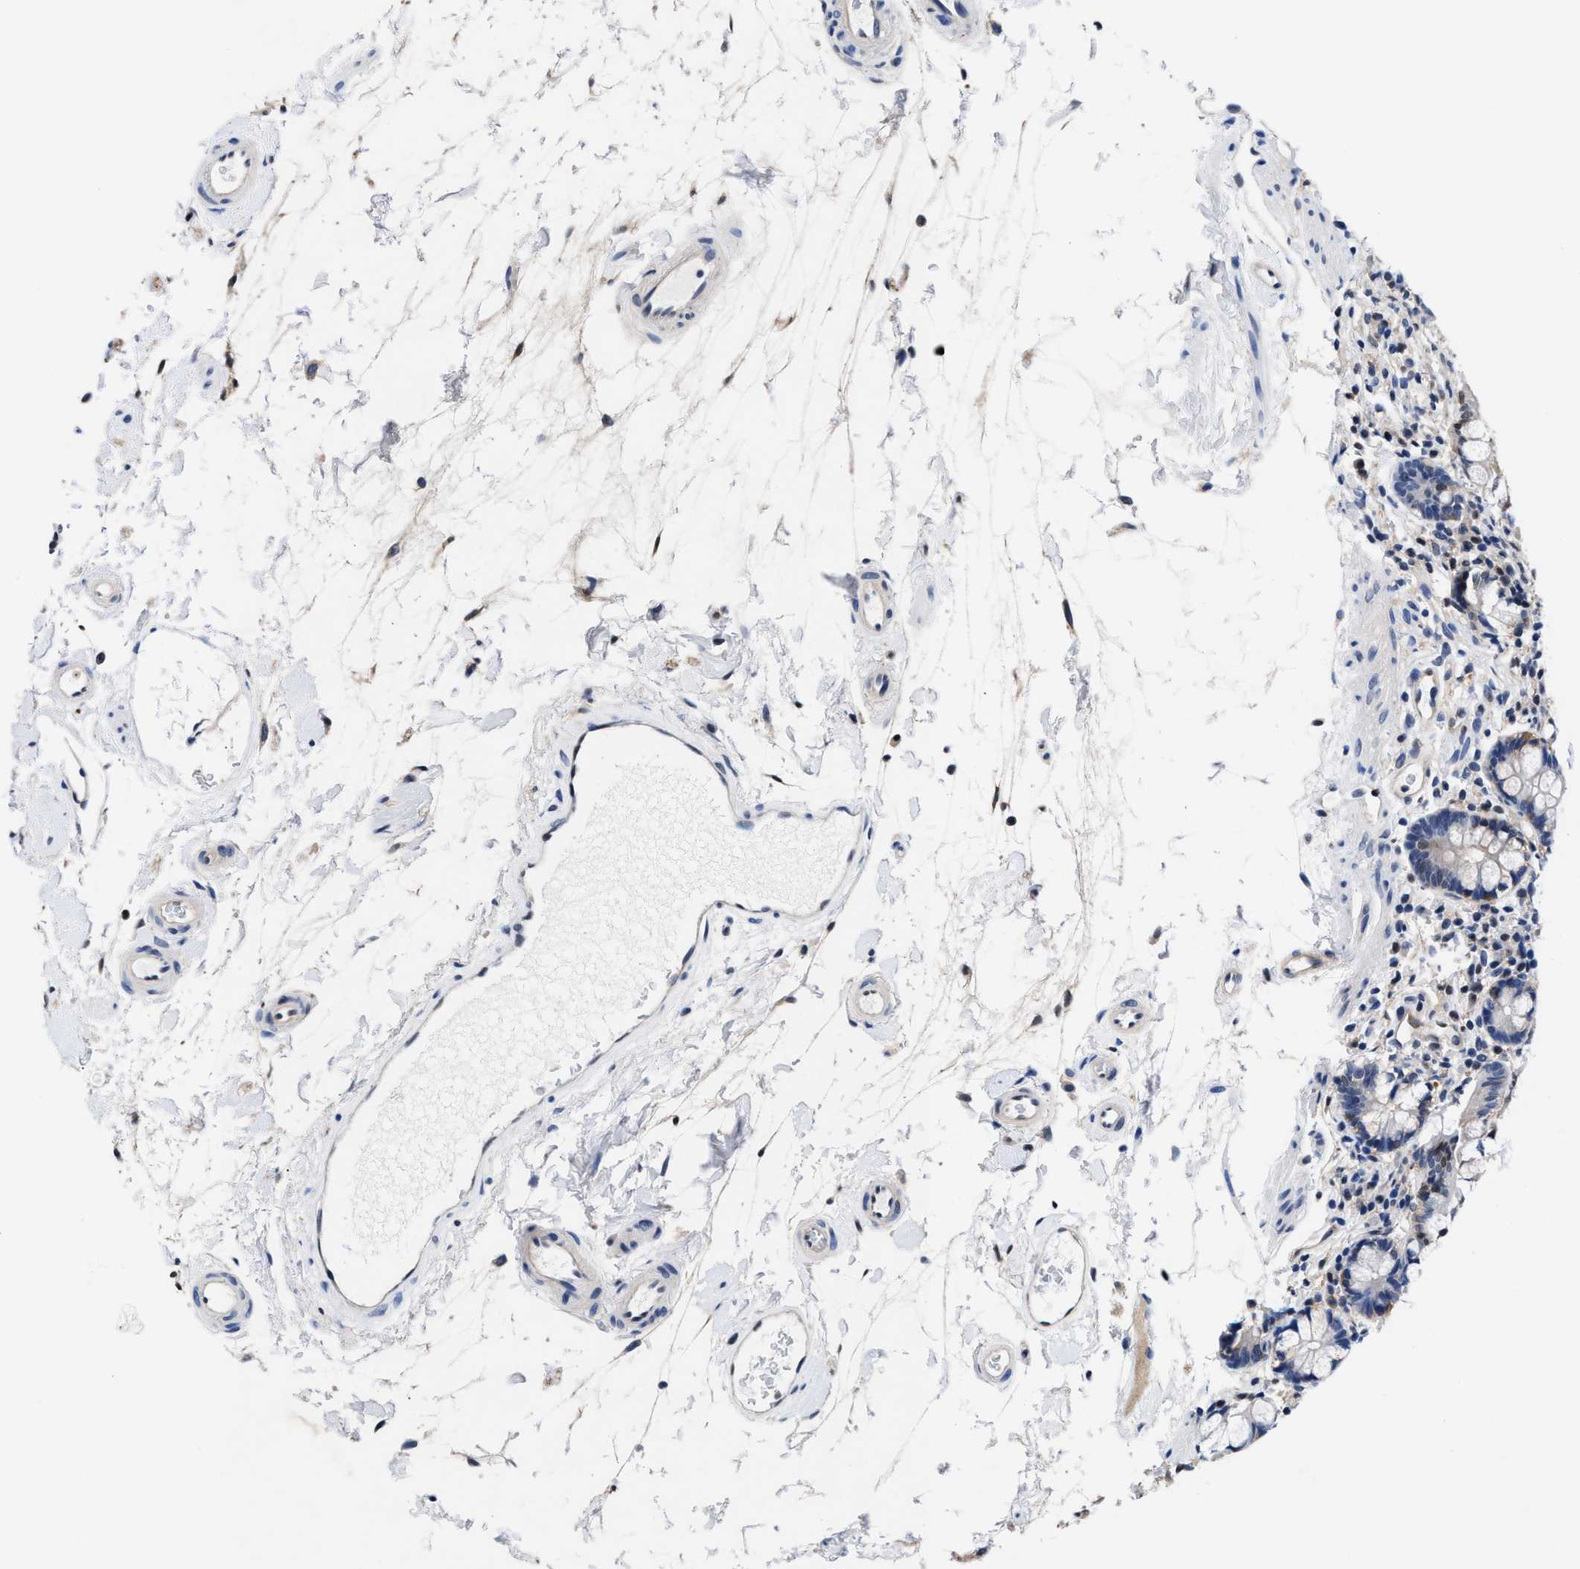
{"staining": {"intensity": "moderate", "quantity": "25%-75%", "location": "cytoplasmic/membranous,nuclear"}, "tissue": "small intestine", "cell_type": "Glandular cells", "image_type": "normal", "snomed": [{"axis": "morphology", "description": "Normal tissue, NOS"}, {"axis": "topography", "description": "Small intestine"}], "caption": "Glandular cells display medium levels of moderate cytoplasmic/membranous,nuclear positivity in about 25%-75% of cells in unremarkable small intestine. Using DAB (3,3'-diaminobenzidine) (brown) and hematoxylin (blue) stains, captured at high magnification using brightfield microscopy.", "gene": "ACLY", "patient": {"sex": "female", "age": 84}}